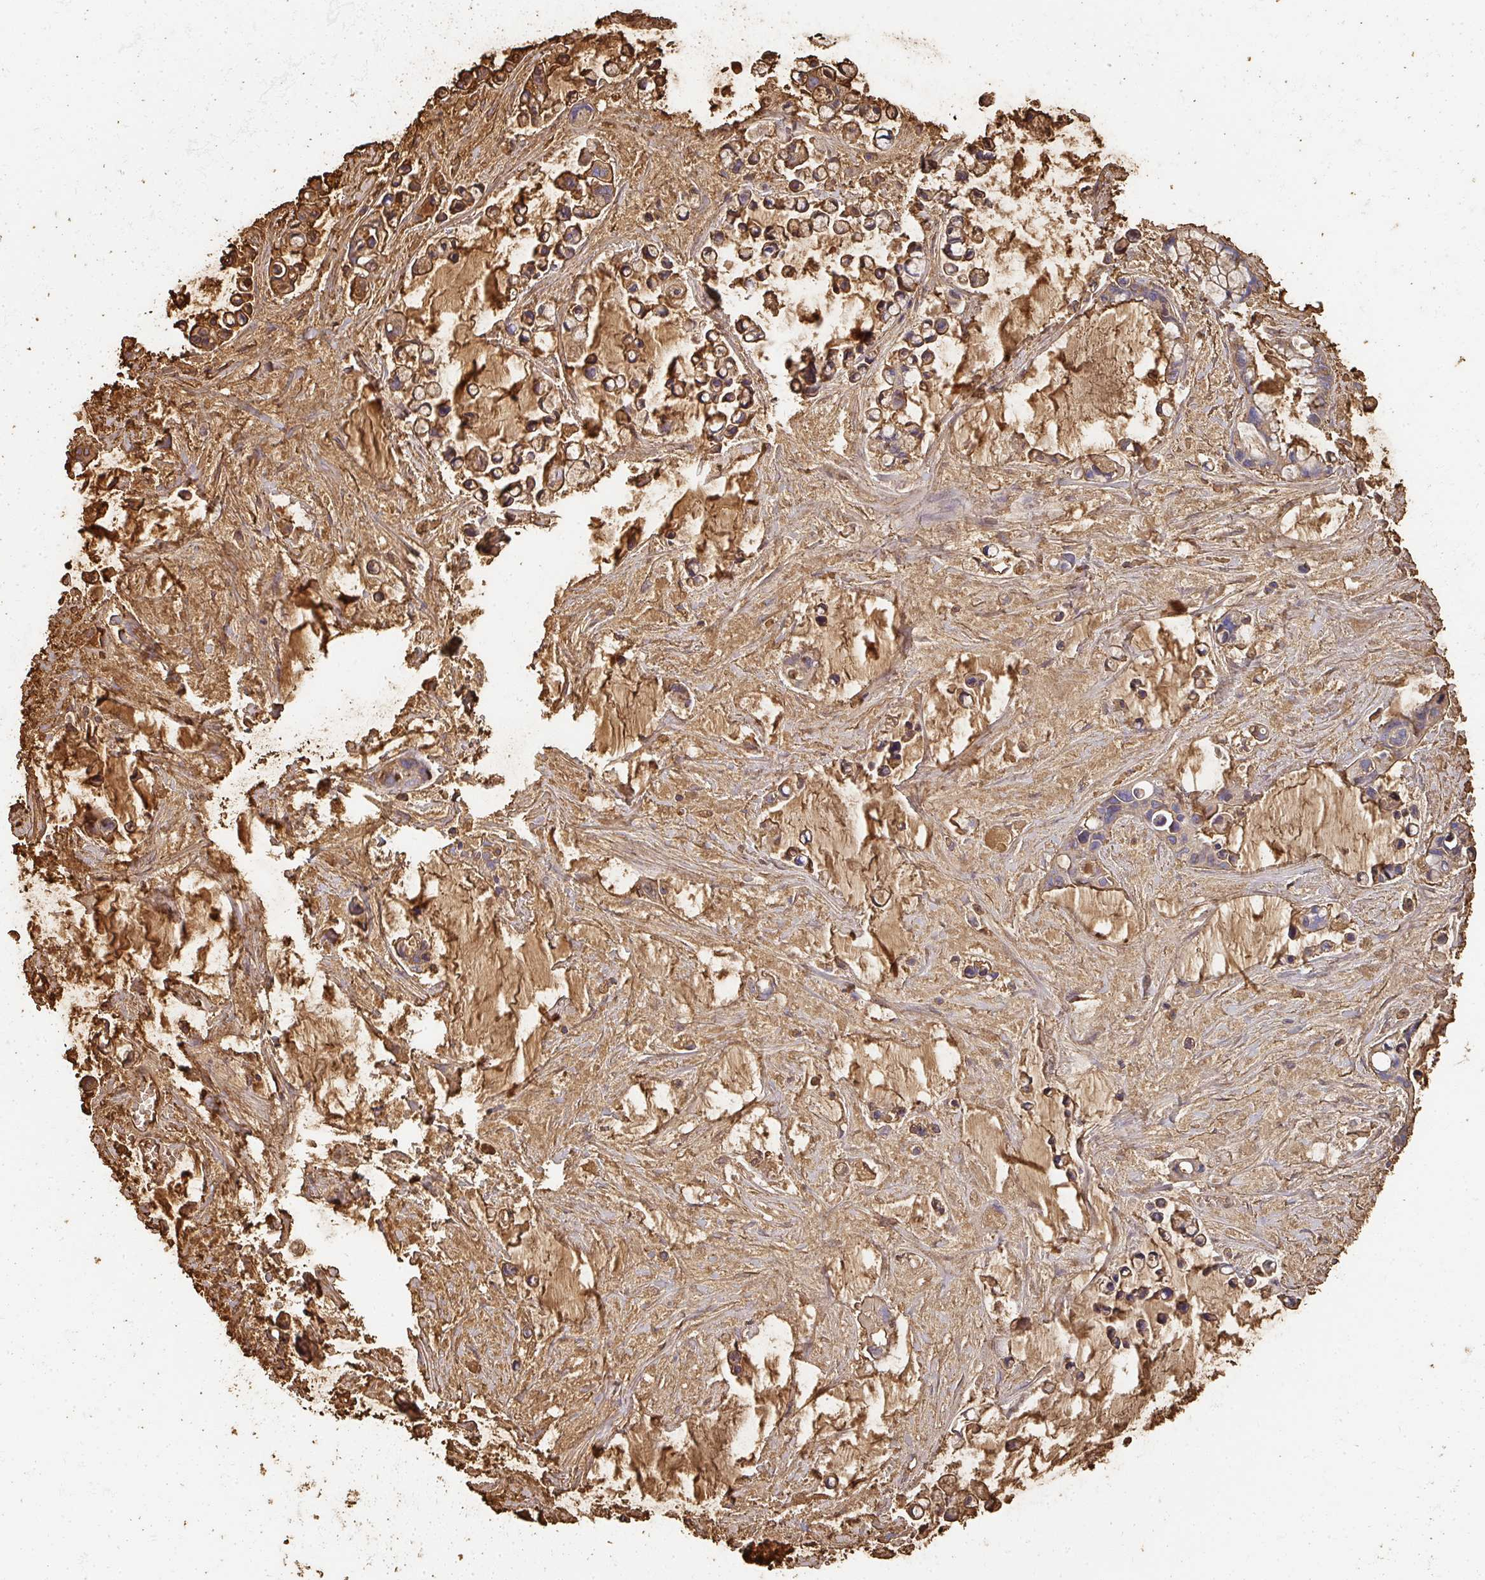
{"staining": {"intensity": "weak", "quantity": "25%-75%", "location": "cytoplasmic/membranous"}, "tissue": "ovarian cancer", "cell_type": "Tumor cells", "image_type": "cancer", "snomed": [{"axis": "morphology", "description": "Cystadenocarcinoma, mucinous, NOS"}, {"axis": "topography", "description": "Ovary"}], "caption": "Ovarian cancer was stained to show a protein in brown. There is low levels of weak cytoplasmic/membranous expression in about 25%-75% of tumor cells. The staining was performed using DAB (3,3'-diaminobenzidine), with brown indicating positive protein expression. Nuclei are stained blue with hematoxylin.", "gene": "ALB", "patient": {"sex": "female", "age": 63}}